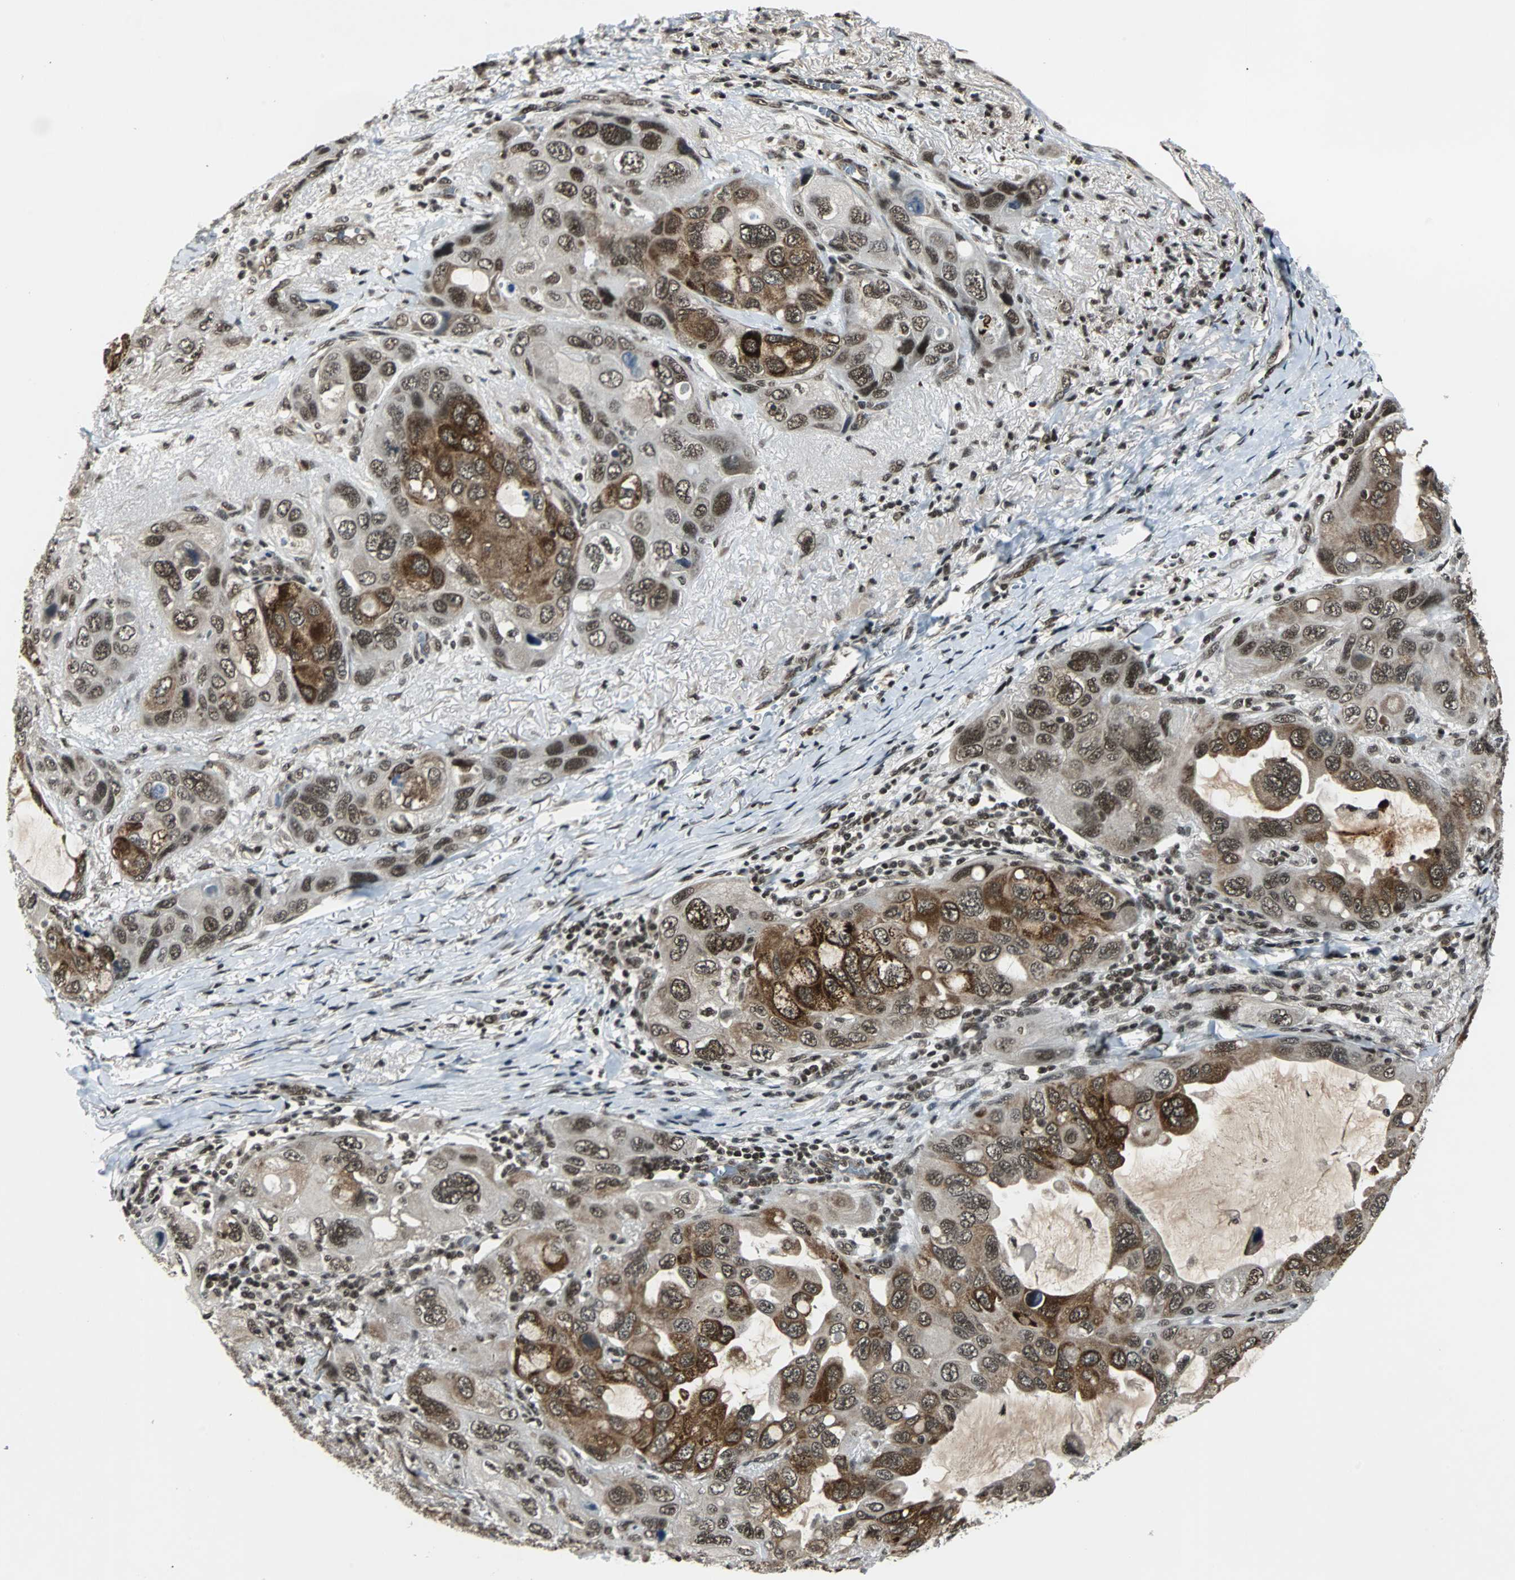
{"staining": {"intensity": "strong", "quantity": ">75%", "location": "cytoplasmic/membranous,nuclear"}, "tissue": "lung cancer", "cell_type": "Tumor cells", "image_type": "cancer", "snomed": [{"axis": "morphology", "description": "Squamous cell carcinoma, NOS"}, {"axis": "topography", "description": "Lung"}], "caption": "Tumor cells display high levels of strong cytoplasmic/membranous and nuclear positivity in about >75% of cells in squamous cell carcinoma (lung). The staining is performed using DAB brown chromogen to label protein expression. The nuclei are counter-stained blue using hematoxylin.", "gene": "TAF5", "patient": {"sex": "female", "age": 73}}